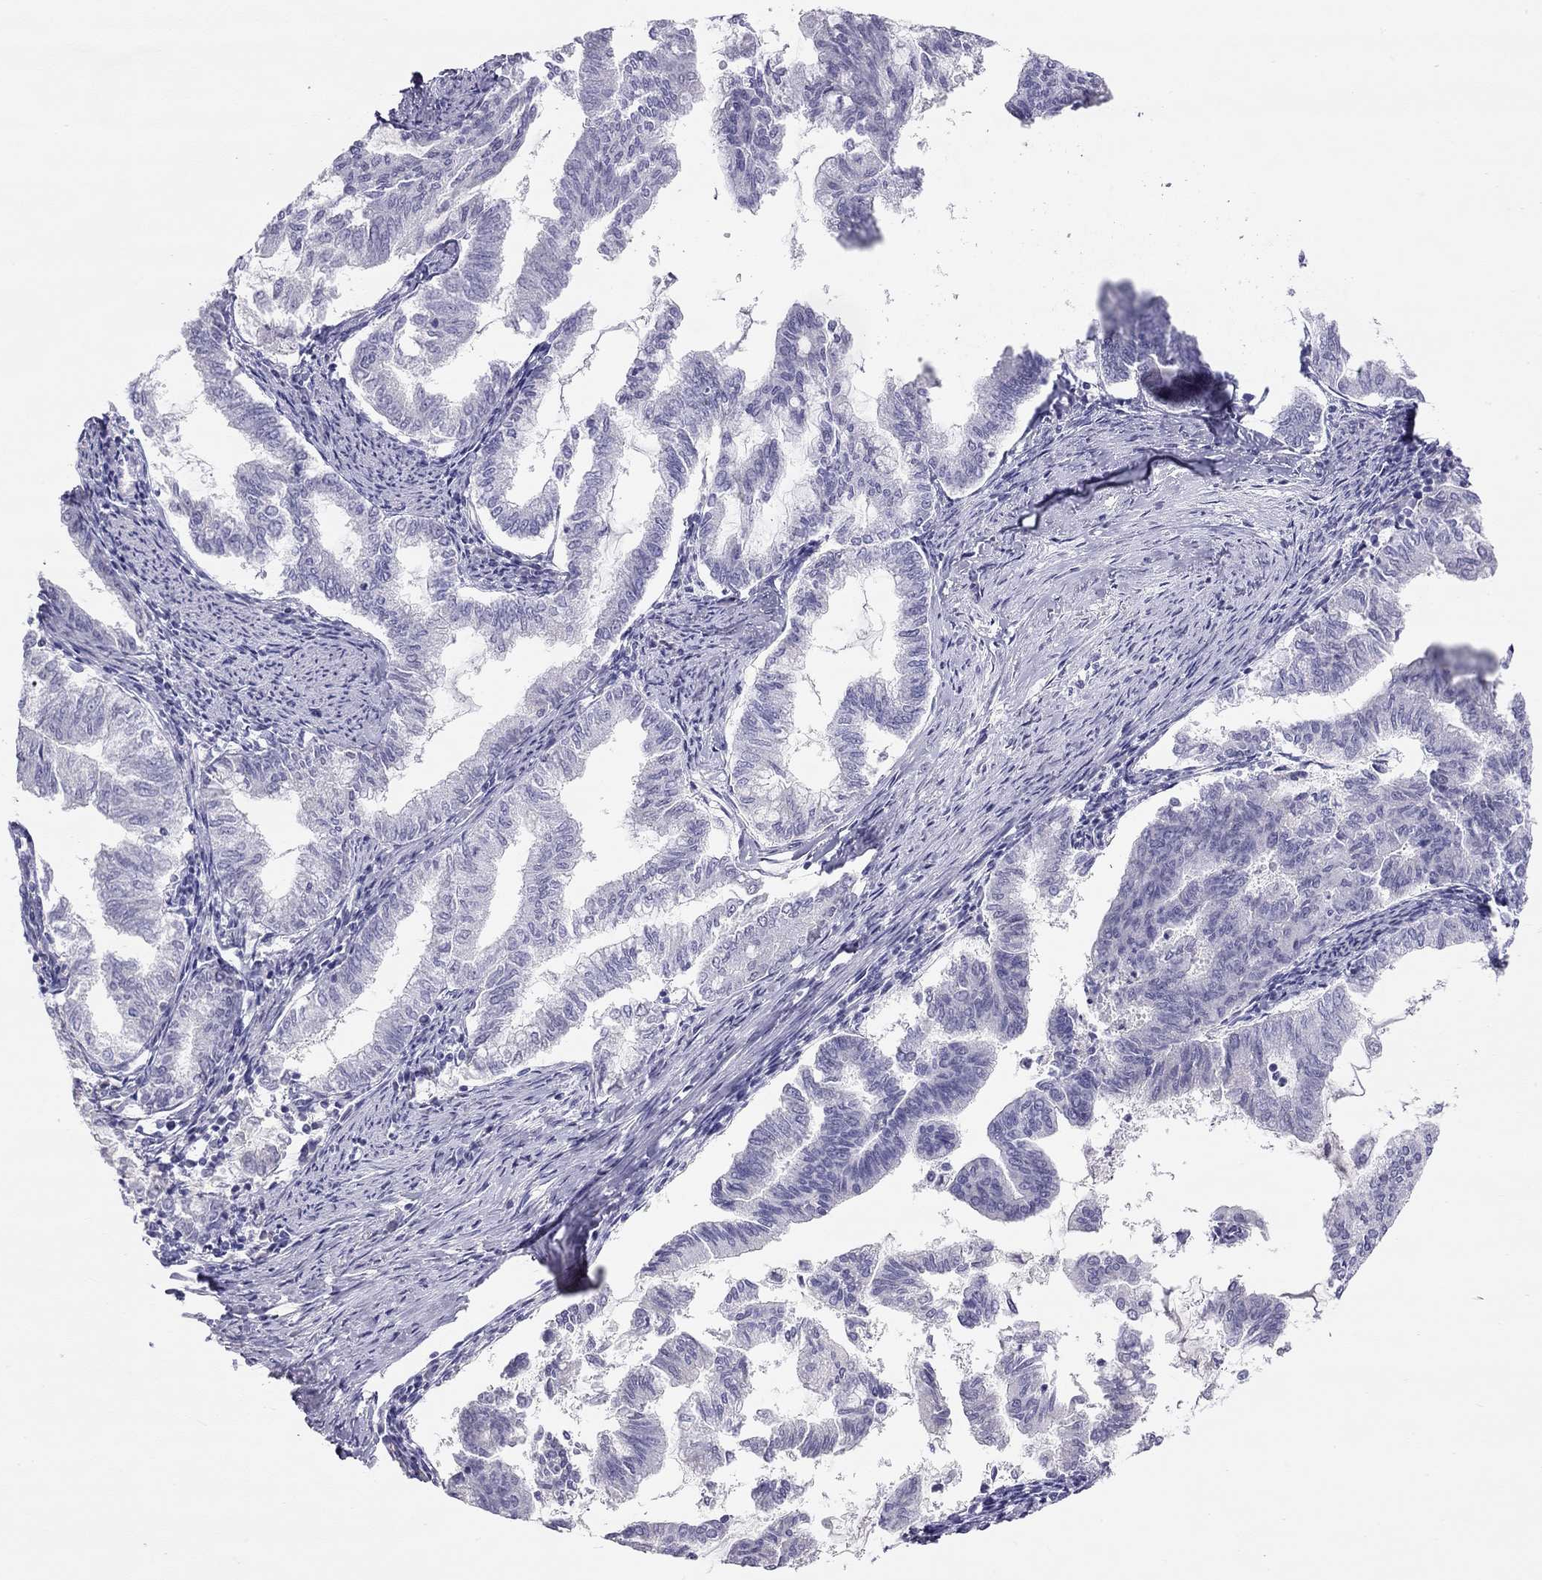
{"staining": {"intensity": "negative", "quantity": "none", "location": "none"}, "tissue": "endometrial cancer", "cell_type": "Tumor cells", "image_type": "cancer", "snomed": [{"axis": "morphology", "description": "Adenocarcinoma, NOS"}, {"axis": "topography", "description": "Endometrium"}], "caption": "An immunohistochemistry (IHC) photomicrograph of endometrial cancer is shown. There is no staining in tumor cells of endometrial cancer.", "gene": "KCNV2", "patient": {"sex": "female", "age": 79}}